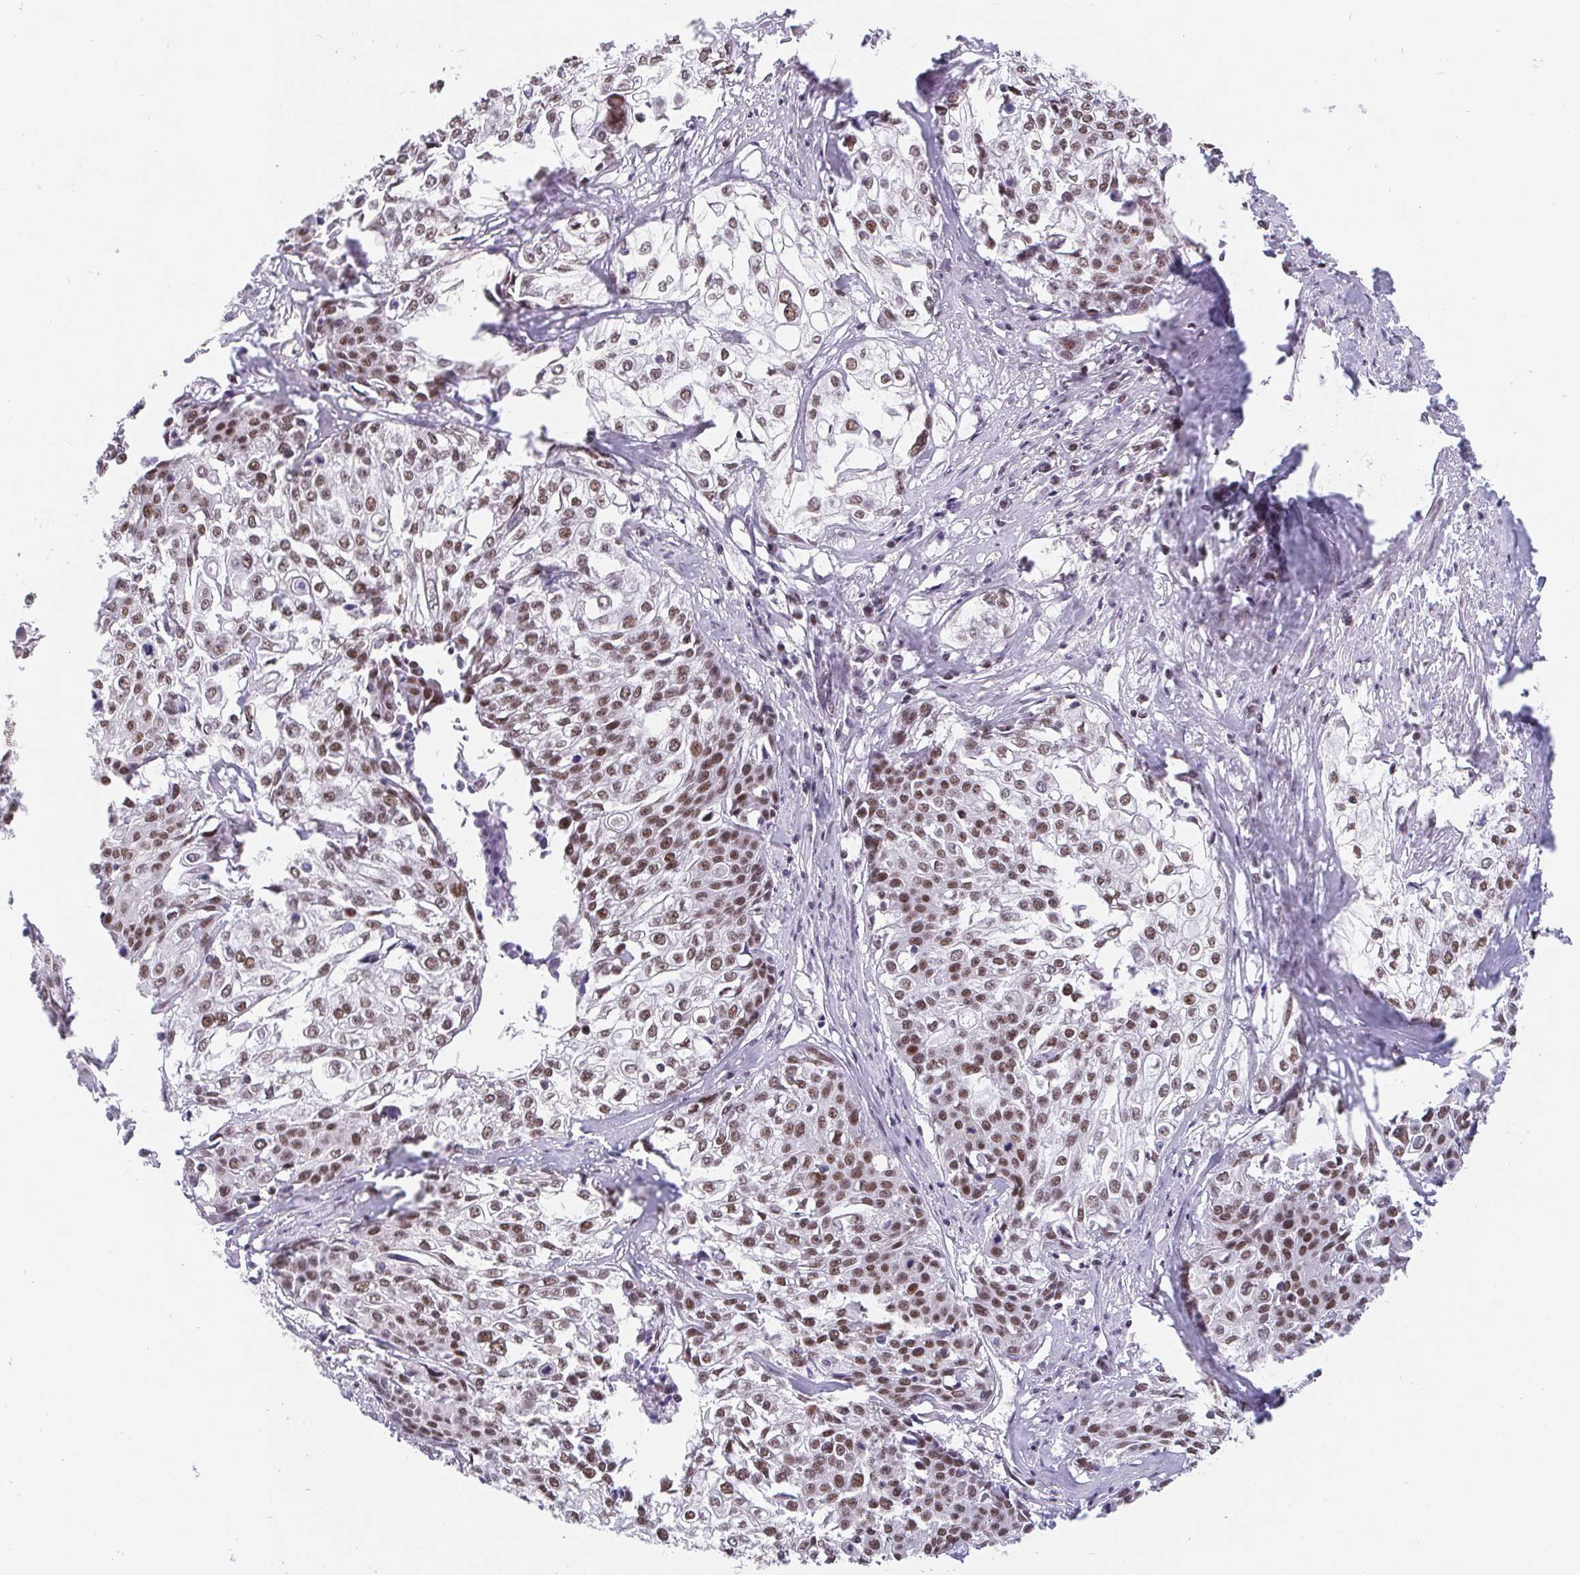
{"staining": {"intensity": "moderate", "quantity": ">75%", "location": "nuclear"}, "tissue": "cervical cancer", "cell_type": "Tumor cells", "image_type": "cancer", "snomed": [{"axis": "morphology", "description": "Squamous cell carcinoma, NOS"}, {"axis": "topography", "description": "Cervix"}], "caption": "Protein expression analysis of cervical cancer reveals moderate nuclear expression in about >75% of tumor cells.", "gene": "POU2F1", "patient": {"sex": "female", "age": 39}}